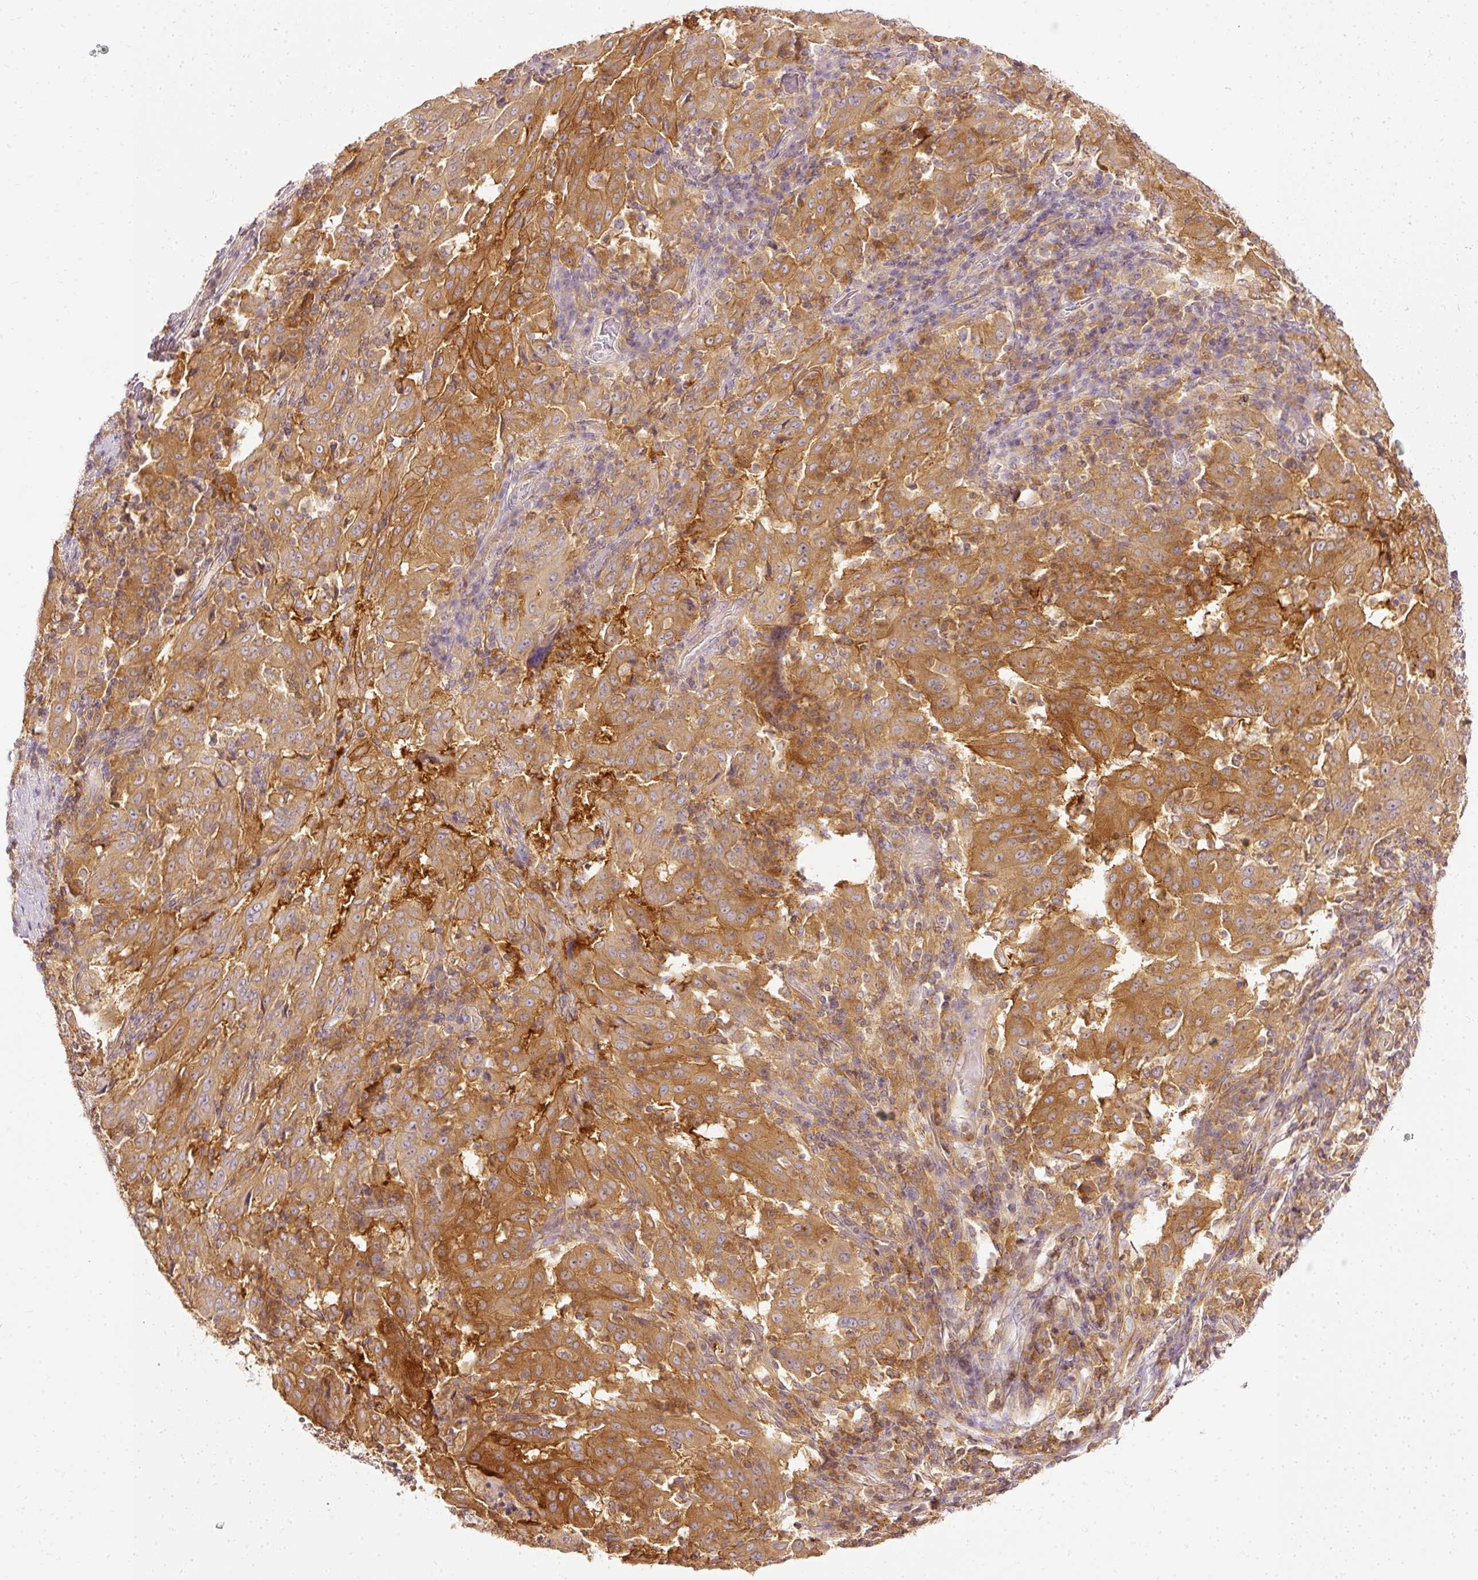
{"staining": {"intensity": "strong", "quantity": ">75%", "location": "cytoplasmic/membranous"}, "tissue": "pancreatic cancer", "cell_type": "Tumor cells", "image_type": "cancer", "snomed": [{"axis": "morphology", "description": "Adenocarcinoma, NOS"}, {"axis": "topography", "description": "Pancreas"}], "caption": "Brown immunohistochemical staining in pancreatic cancer shows strong cytoplasmic/membranous positivity in approximately >75% of tumor cells.", "gene": "ARMH3", "patient": {"sex": "male", "age": 63}}